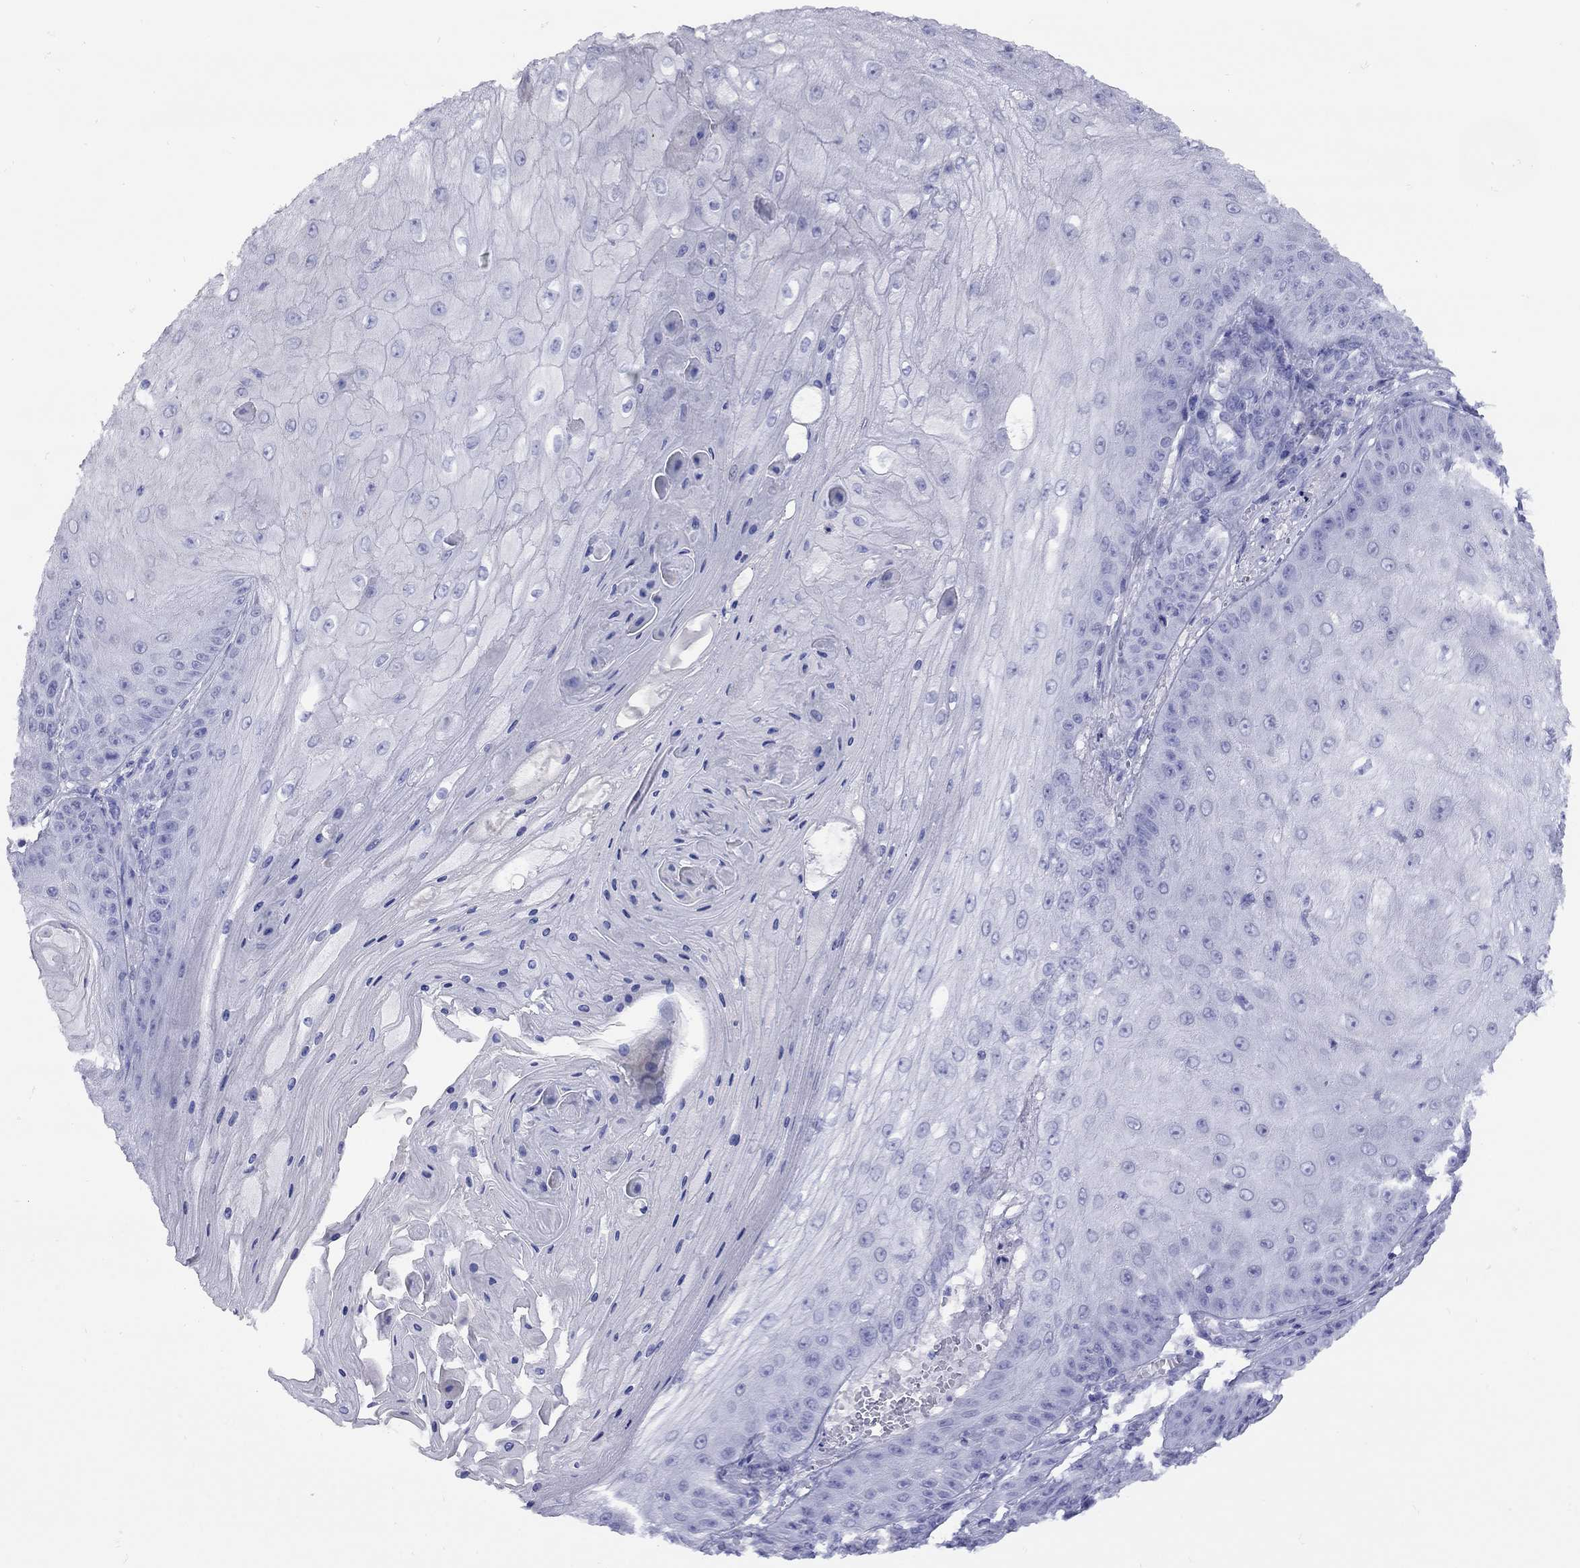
{"staining": {"intensity": "negative", "quantity": "none", "location": "none"}, "tissue": "skin cancer", "cell_type": "Tumor cells", "image_type": "cancer", "snomed": [{"axis": "morphology", "description": "Squamous cell carcinoma, NOS"}, {"axis": "topography", "description": "Skin"}], "caption": "This micrograph is of skin cancer (squamous cell carcinoma) stained with immunohistochemistry (IHC) to label a protein in brown with the nuclei are counter-stained blue. There is no expression in tumor cells.", "gene": "GRIA2", "patient": {"sex": "male", "age": 70}}